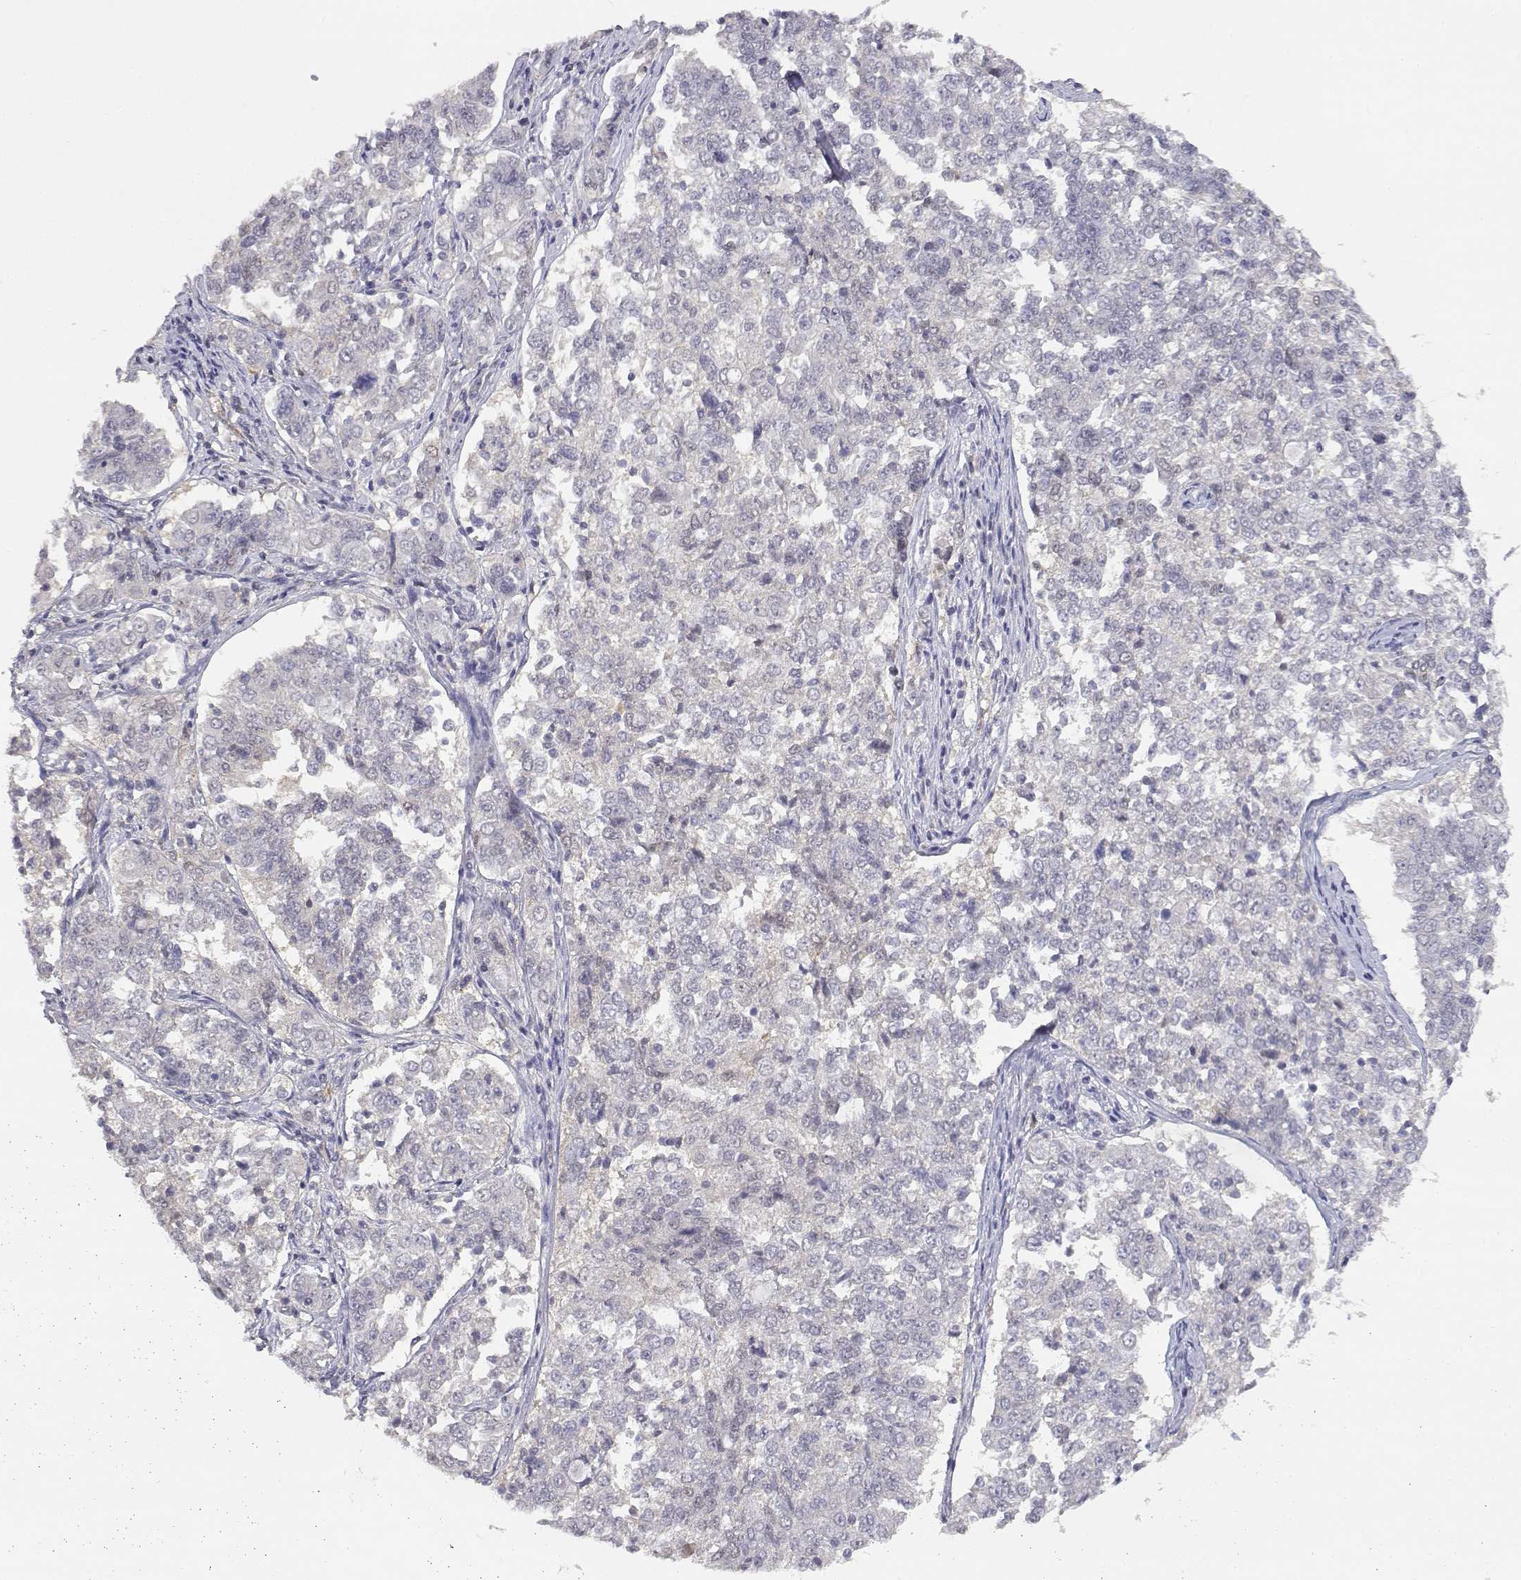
{"staining": {"intensity": "negative", "quantity": "none", "location": "none"}, "tissue": "endometrial cancer", "cell_type": "Tumor cells", "image_type": "cancer", "snomed": [{"axis": "morphology", "description": "Adenocarcinoma, NOS"}, {"axis": "topography", "description": "Endometrium"}], "caption": "Immunohistochemical staining of human adenocarcinoma (endometrial) demonstrates no significant staining in tumor cells. (DAB immunohistochemistry visualized using brightfield microscopy, high magnification).", "gene": "ADA", "patient": {"sex": "female", "age": 43}}